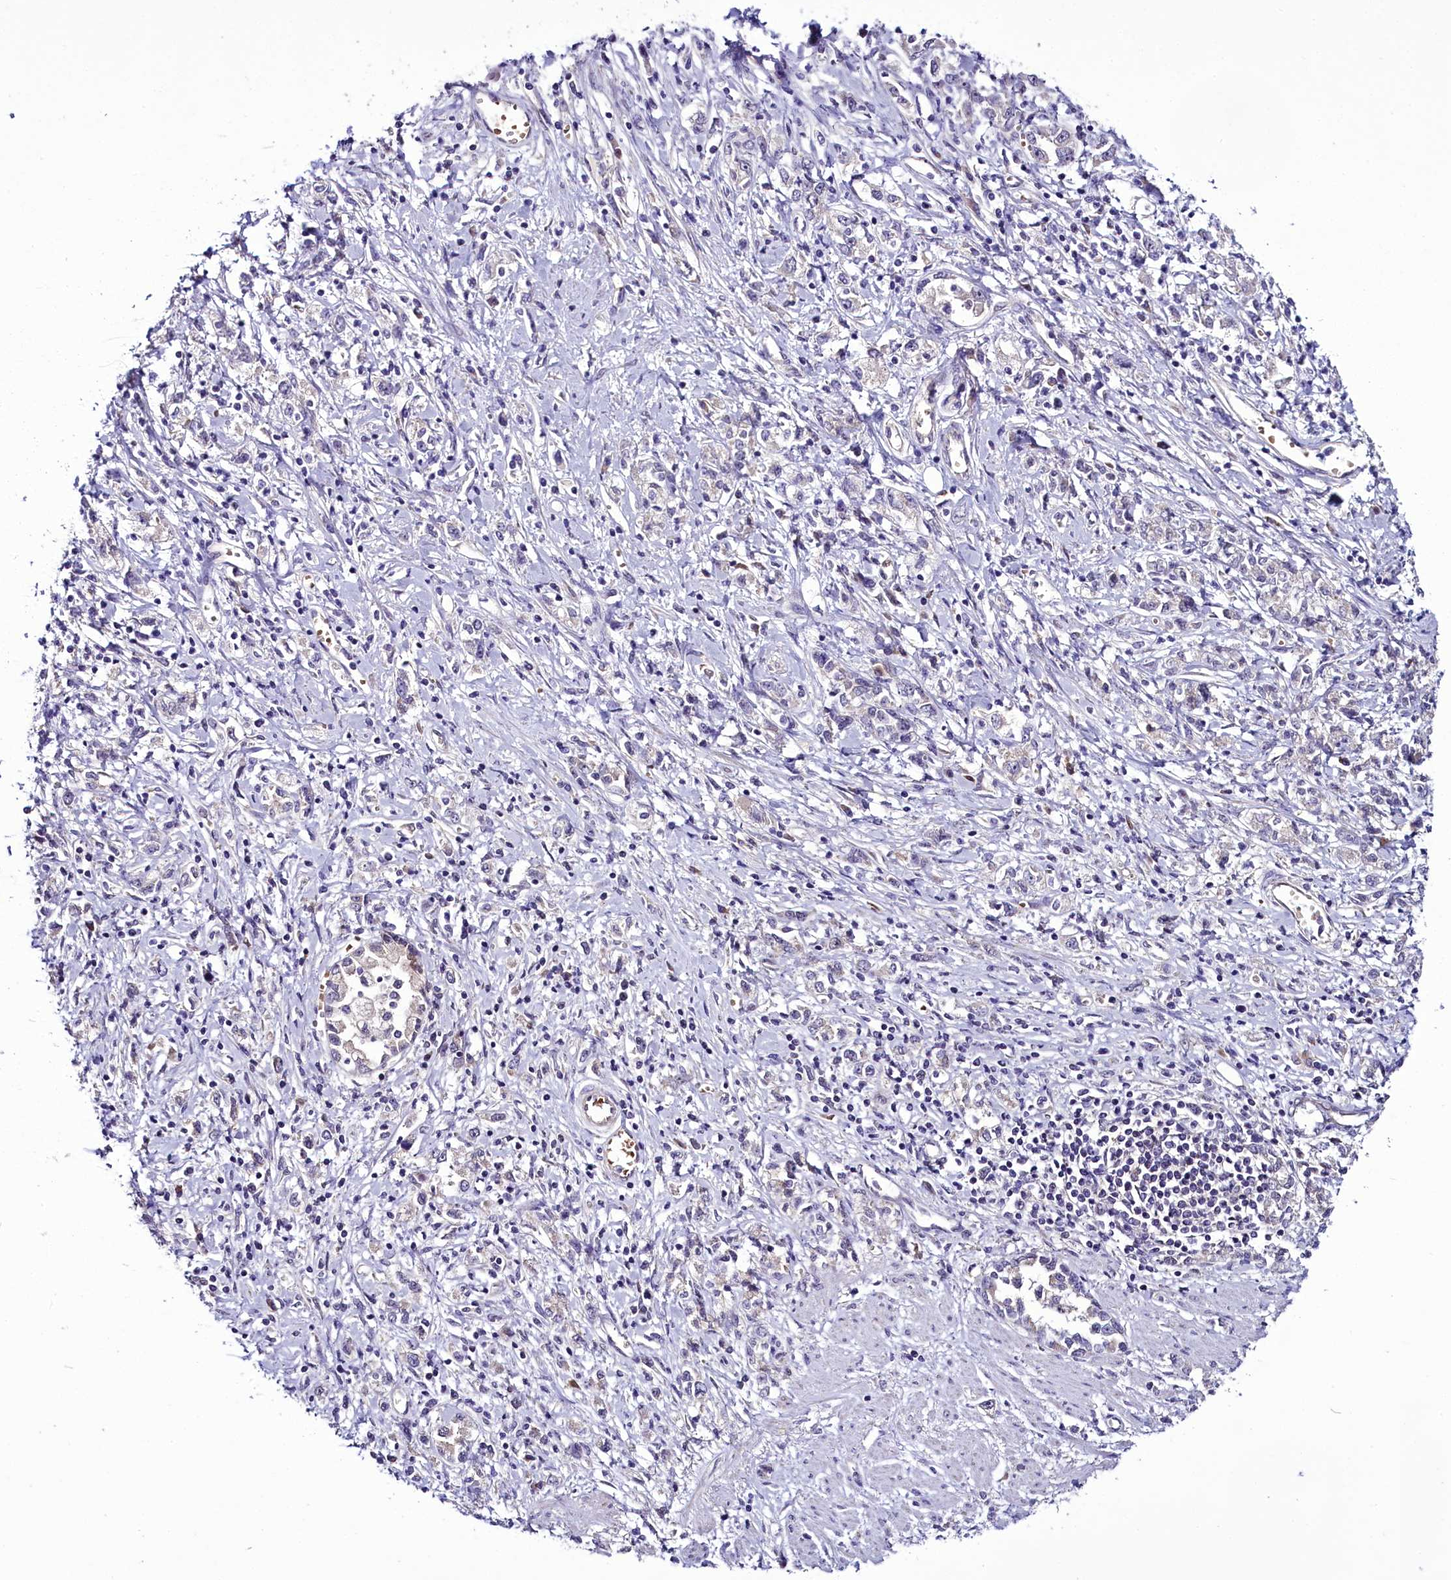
{"staining": {"intensity": "negative", "quantity": "none", "location": "none"}, "tissue": "stomach cancer", "cell_type": "Tumor cells", "image_type": "cancer", "snomed": [{"axis": "morphology", "description": "Adenocarcinoma, NOS"}, {"axis": "topography", "description": "Stomach"}], "caption": "An IHC image of stomach cancer (adenocarcinoma) is shown. There is no staining in tumor cells of stomach cancer (adenocarcinoma).", "gene": "C9orf40", "patient": {"sex": "female", "age": 76}}